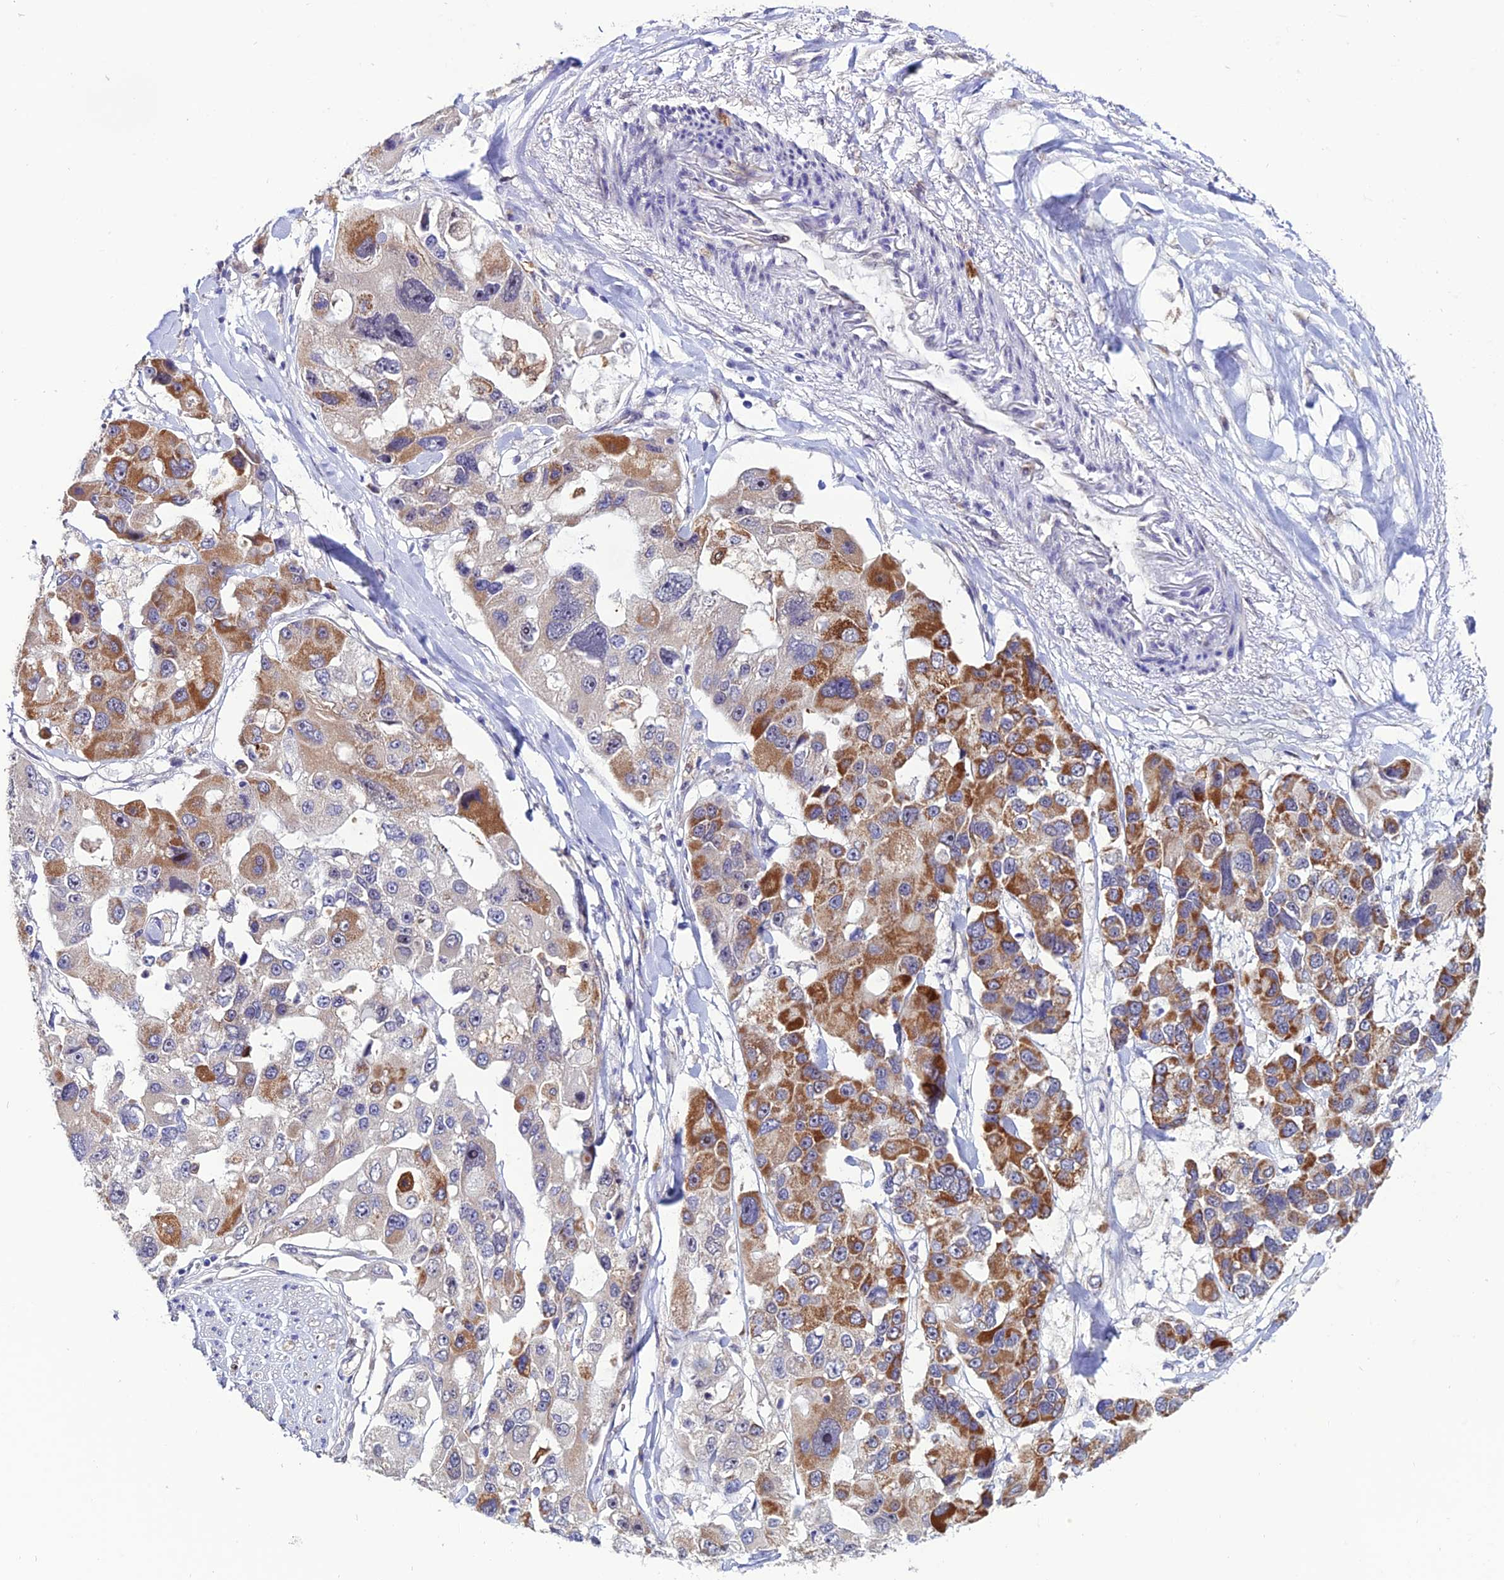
{"staining": {"intensity": "moderate", "quantity": "25%-75%", "location": "cytoplasmic/membranous"}, "tissue": "lung cancer", "cell_type": "Tumor cells", "image_type": "cancer", "snomed": [{"axis": "morphology", "description": "Adenocarcinoma, NOS"}, {"axis": "topography", "description": "Lung"}], "caption": "Moderate cytoplasmic/membranous protein expression is appreciated in about 25%-75% of tumor cells in lung cancer.", "gene": "FZD8", "patient": {"sex": "female", "age": 54}}